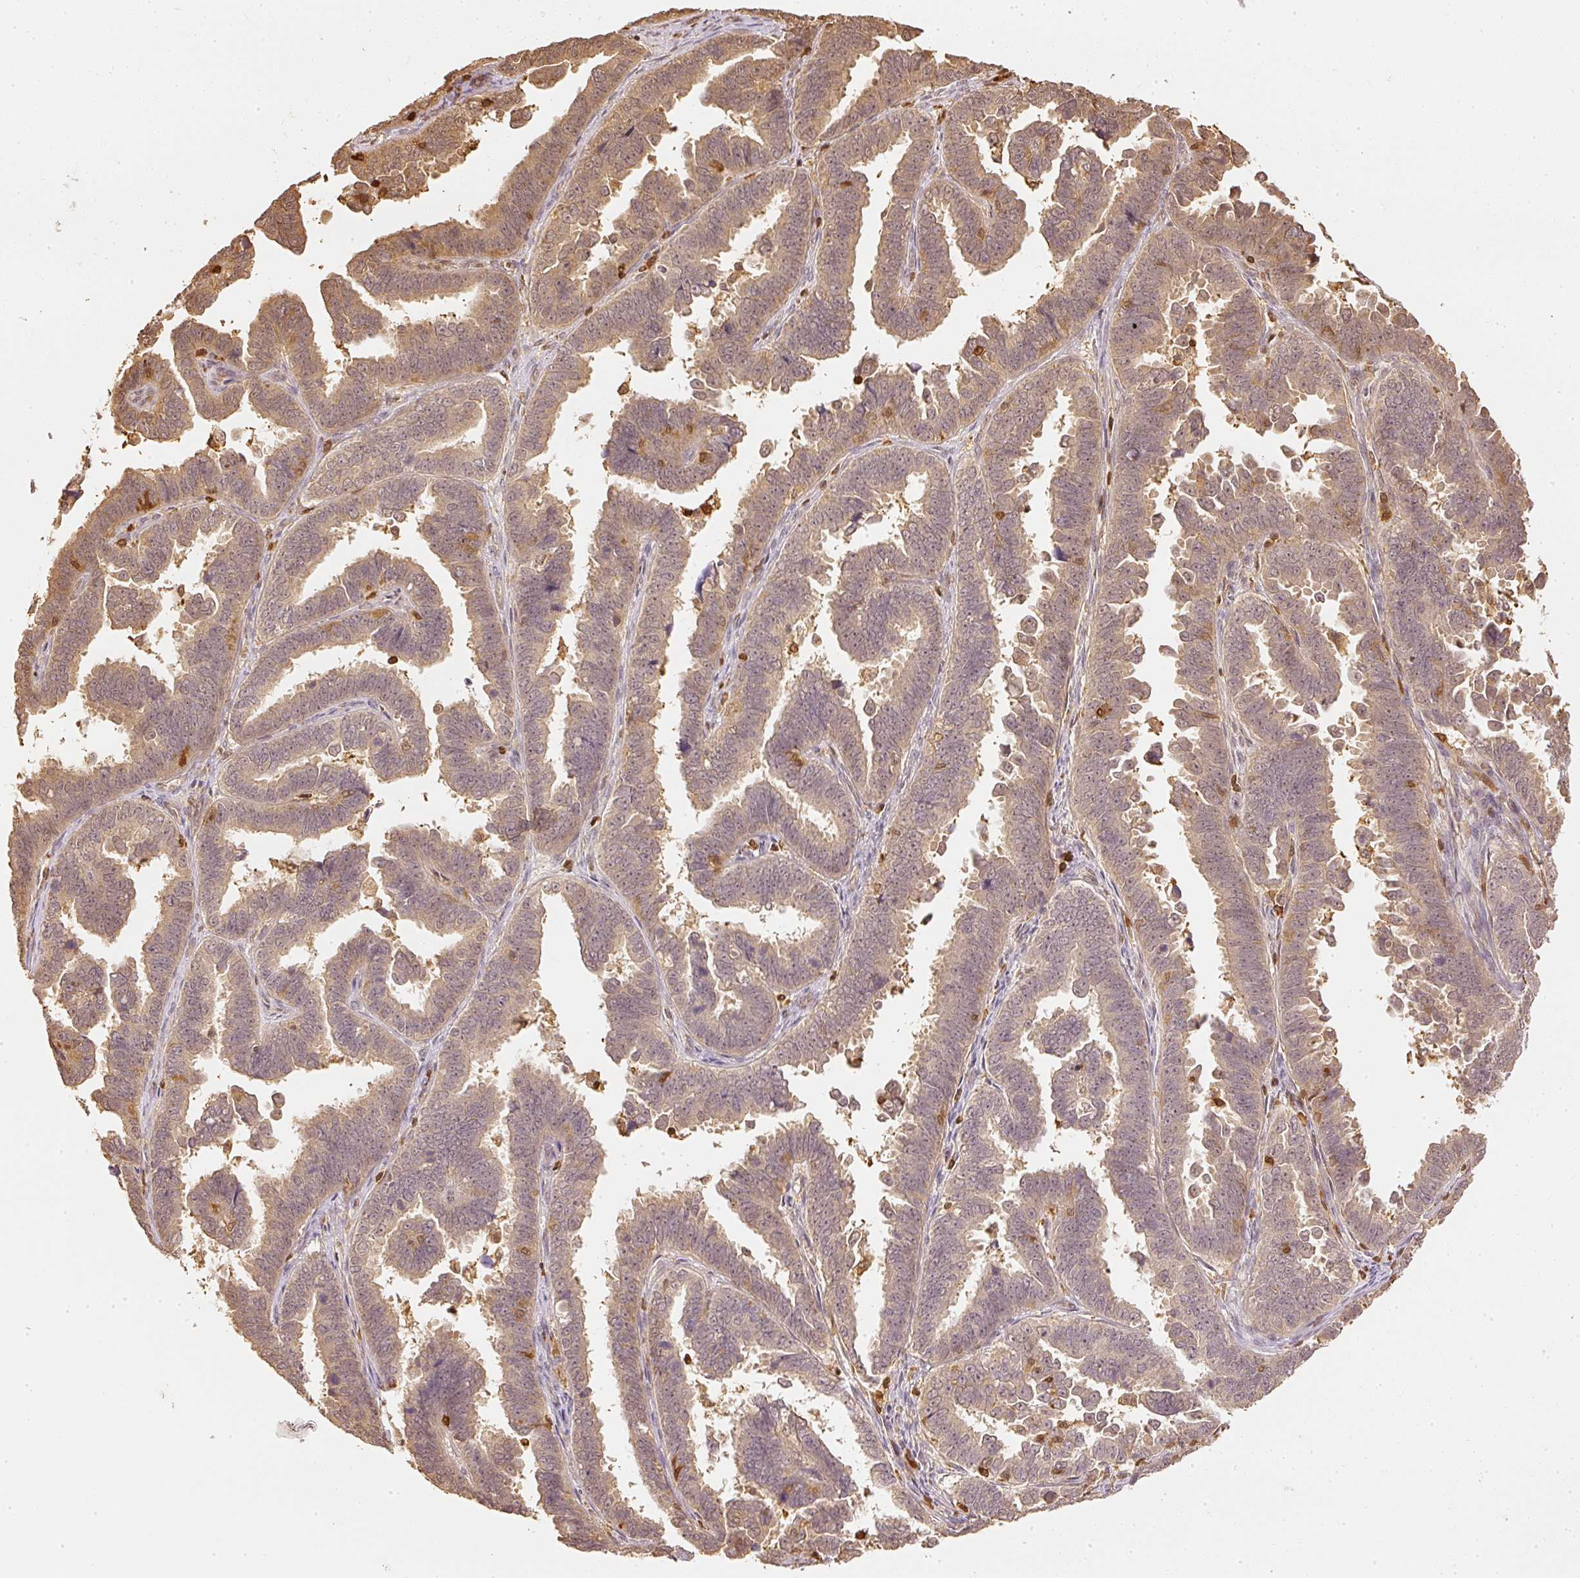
{"staining": {"intensity": "moderate", "quantity": ">75%", "location": "cytoplasmic/membranous"}, "tissue": "endometrial cancer", "cell_type": "Tumor cells", "image_type": "cancer", "snomed": [{"axis": "morphology", "description": "Adenocarcinoma, NOS"}, {"axis": "topography", "description": "Endometrium"}], "caption": "Immunohistochemistry (IHC) of endometrial cancer (adenocarcinoma) displays medium levels of moderate cytoplasmic/membranous staining in about >75% of tumor cells. Nuclei are stained in blue.", "gene": "PFN1", "patient": {"sex": "female", "age": 75}}